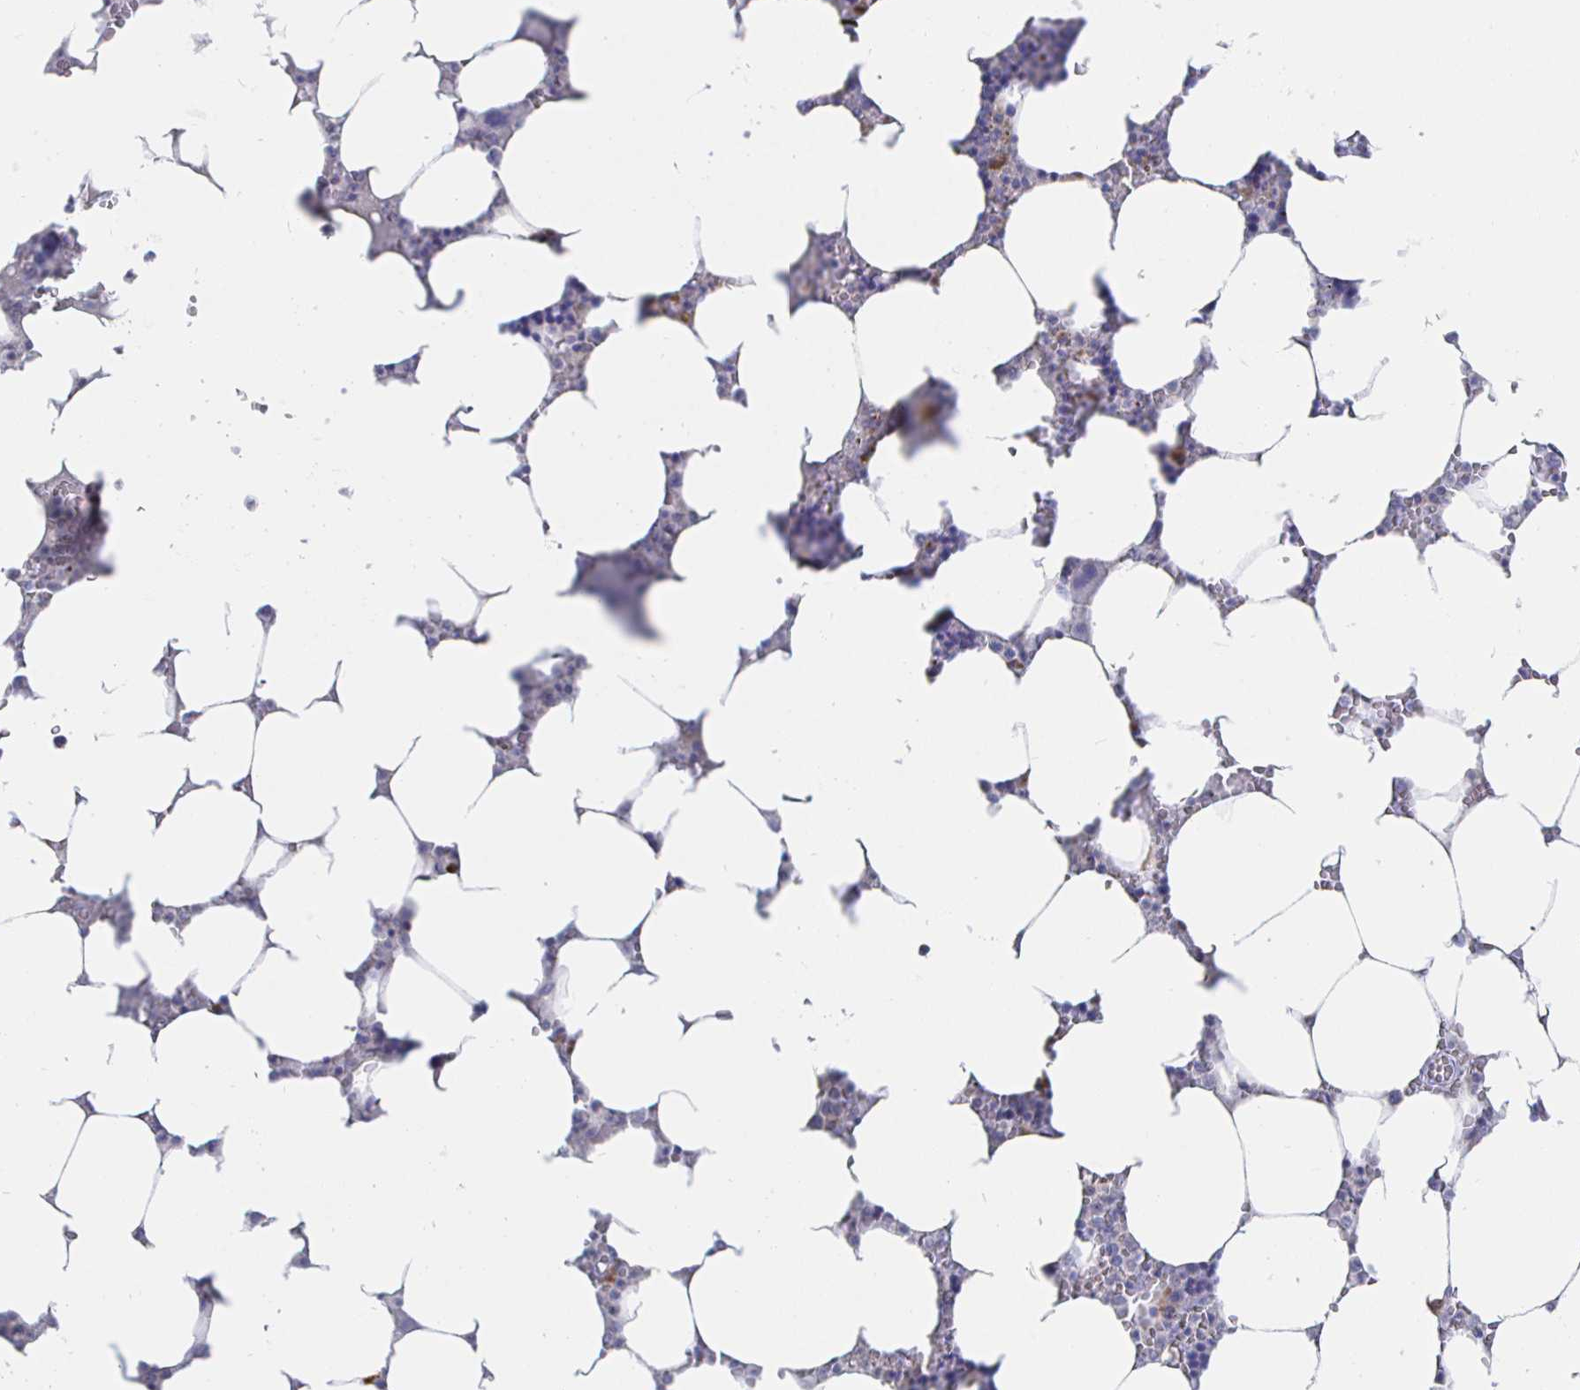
{"staining": {"intensity": "negative", "quantity": "none", "location": "none"}, "tissue": "bone marrow", "cell_type": "Hematopoietic cells", "image_type": "normal", "snomed": [{"axis": "morphology", "description": "Normal tissue, NOS"}, {"axis": "topography", "description": "Bone marrow"}], "caption": "The image shows no staining of hematopoietic cells in normal bone marrow. (Stains: DAB (3,3'-diaminobenzidine) immunohistochemistry with hematoxylin counter stain, Microscopy: brightfield microscopy at high magnification).", "gene": "LRRC23", "patient": {"sex": "male", "age": 64}}